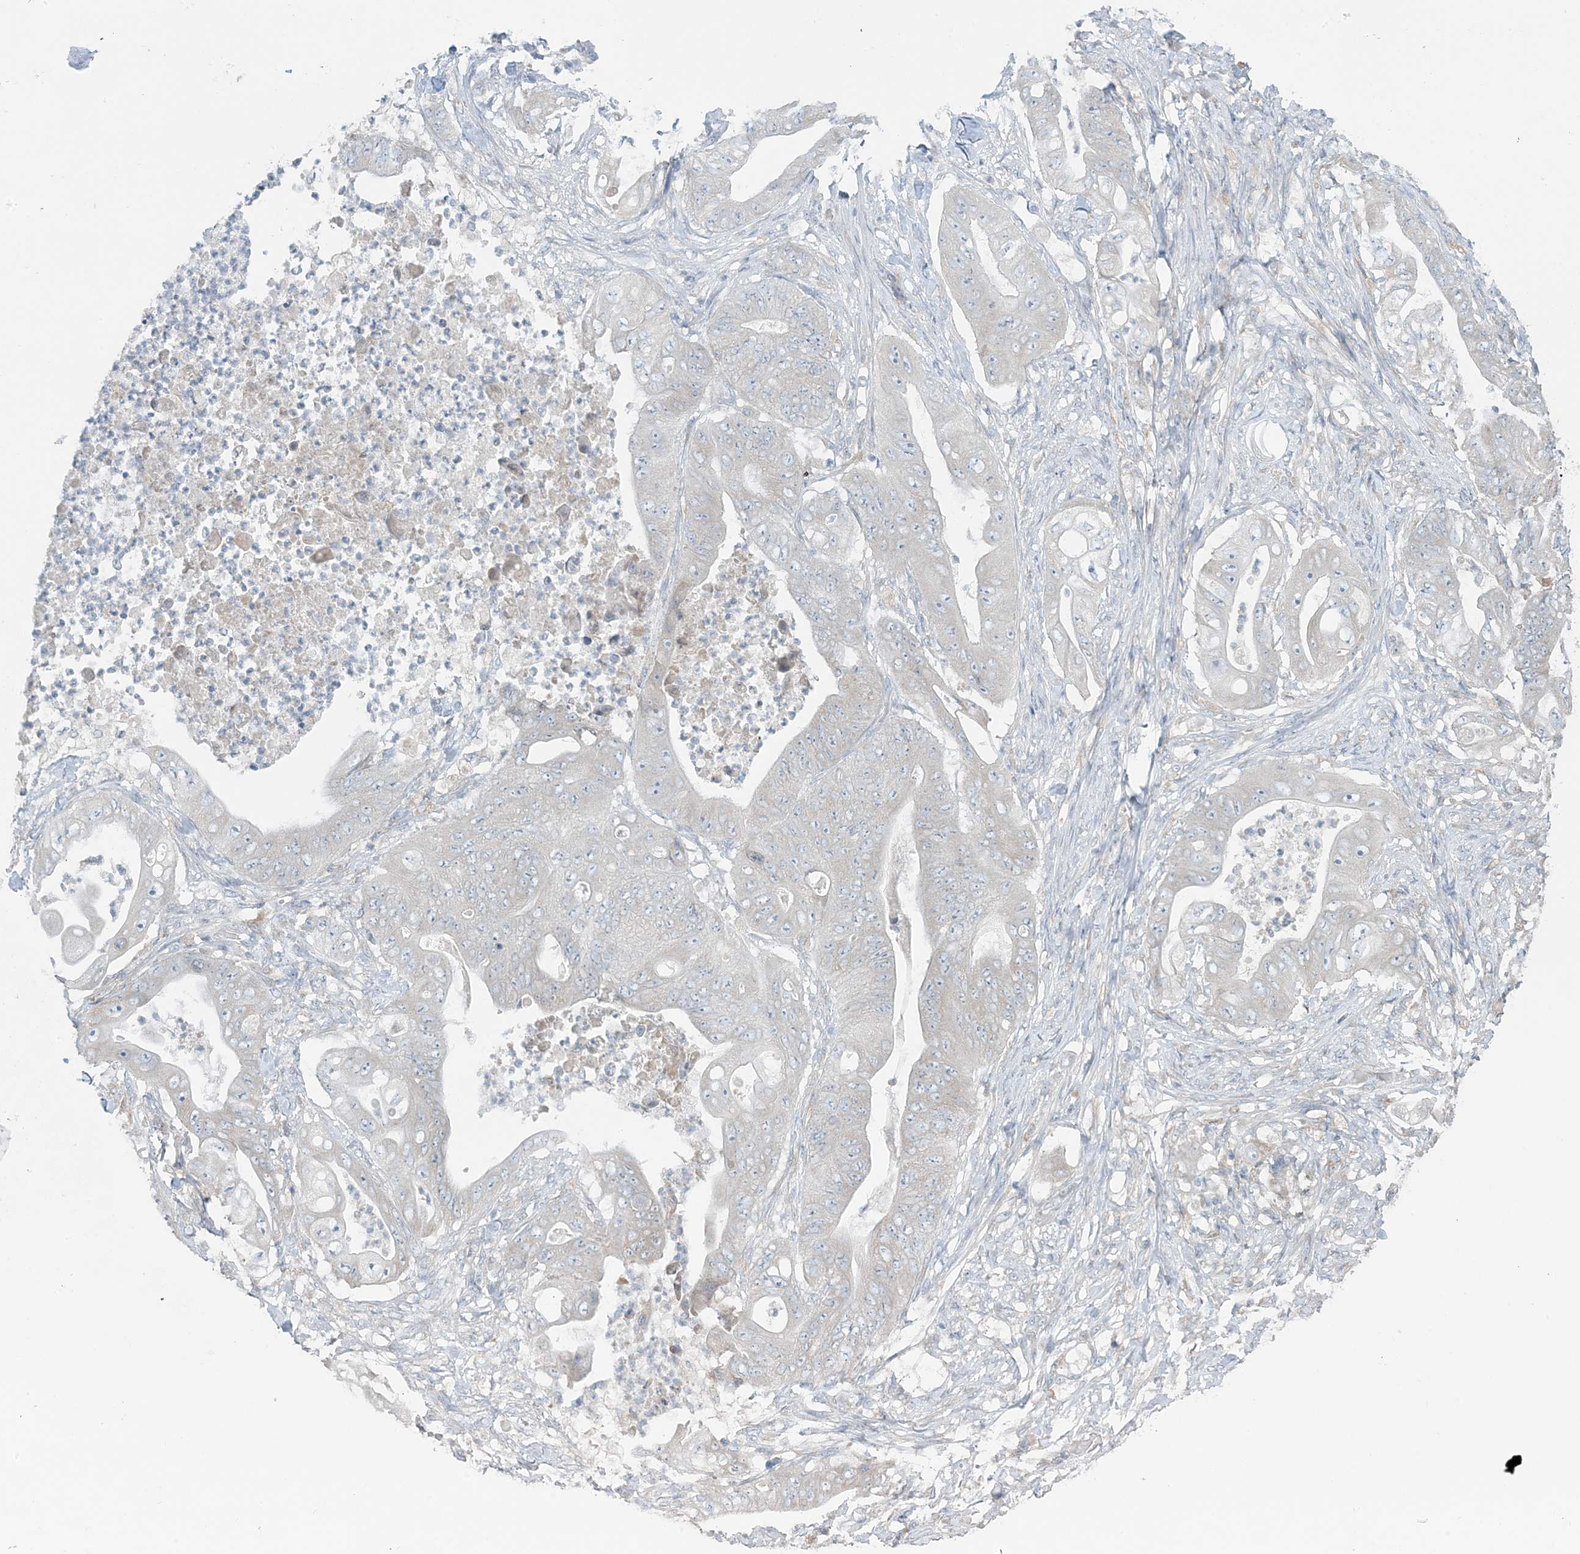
{"staining": {"intensity": "weak", "quantity": "<25%", "location": "cytoplasmic/membranous"}, "tissue": "stomach cancer", "cell_type": "Tumor cells", "image_type": "cancer", "snomed": [{"axis": "morphology", "description": "Adenocarcinoma, NOS"}, {"axis": "topography", "description": "Stomach"}], "caption": "High magnification brightfield microscopy of stomach cancer (adenocarcinoma) stained with DAB (3,3'-diaminobenzidine) (brown) and counterstained with hematoxylin (blue): tumor cells show no significant expression. (Brightfield microscopy of DAB IHC at high magnification).", "gene": "EEFSEC", "patient": {"sex": "female", "age": 73}}